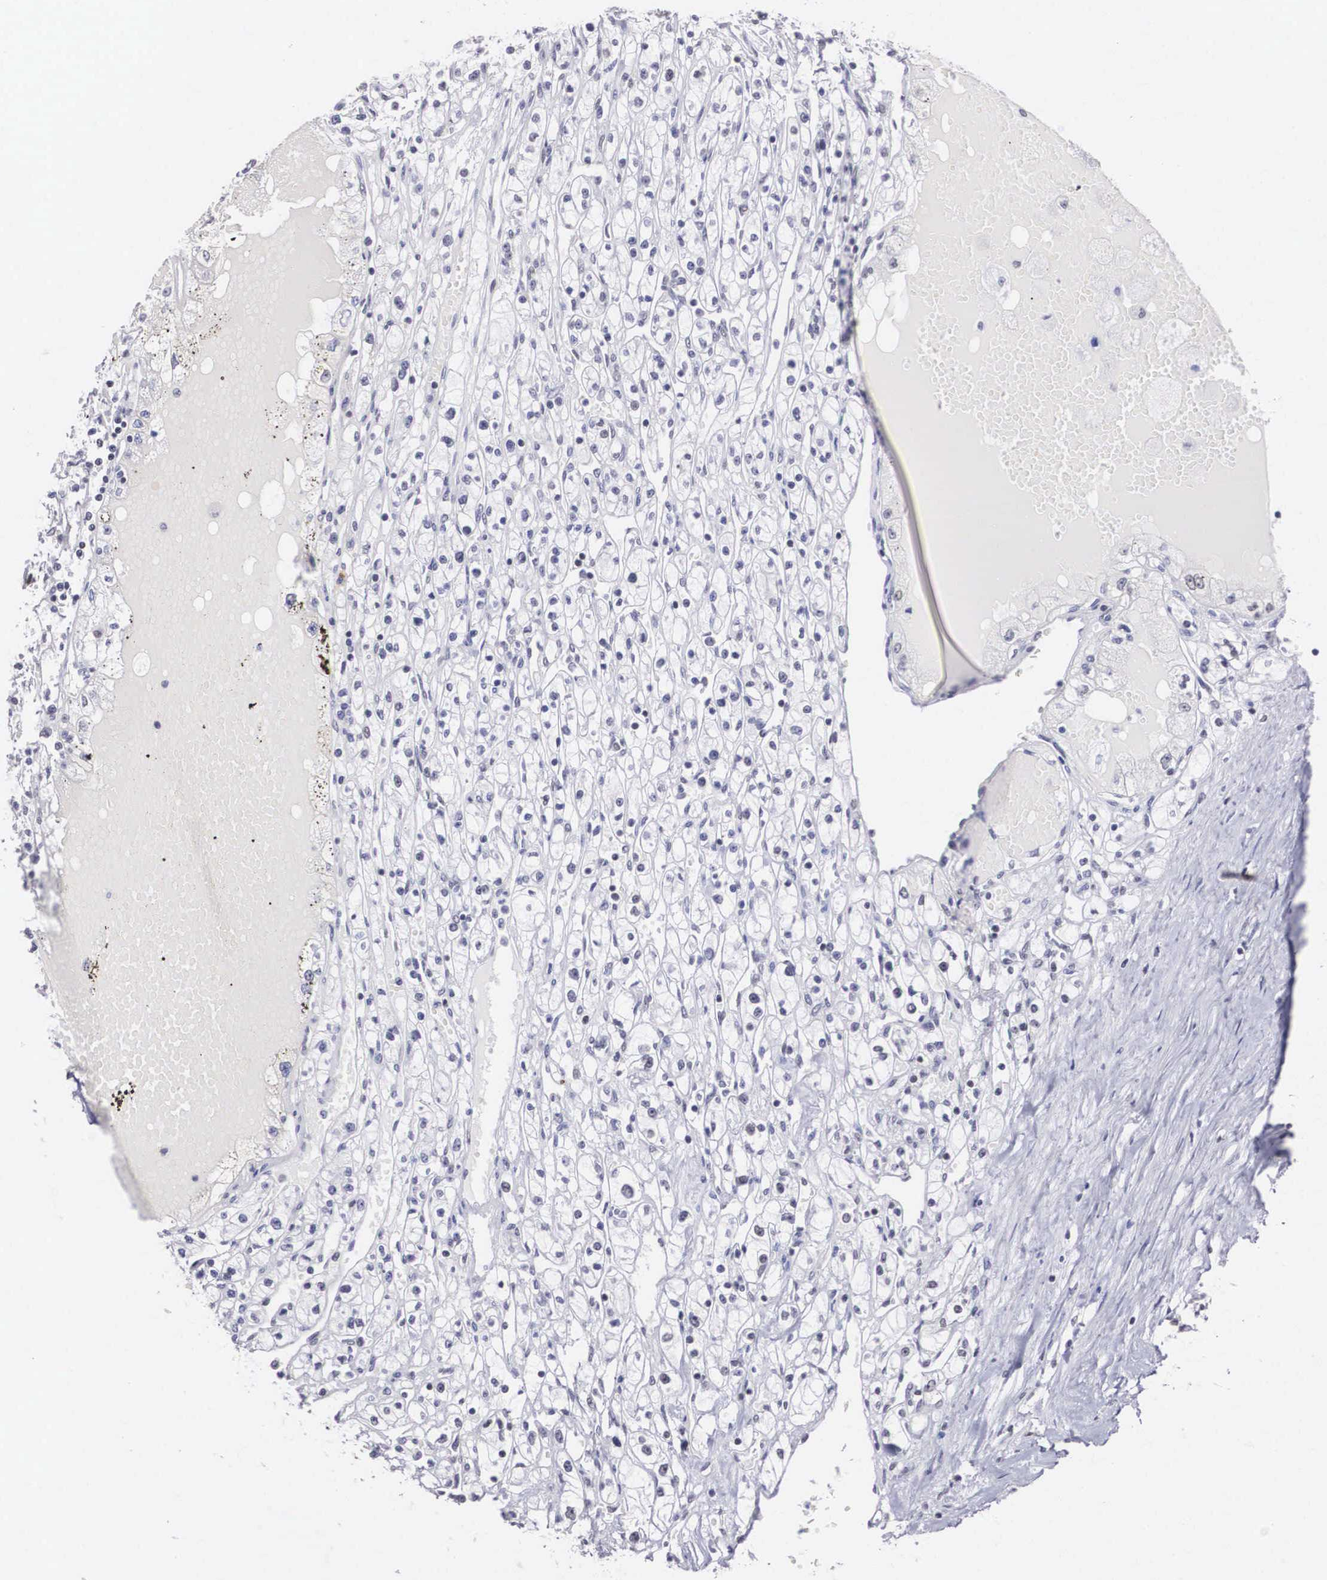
{"staining": {"intensity": "negative", "quantity": "none", "location": "none"}, "tissue": "renal cancer", "cell_type": "Tumor cells", "image_type": "cancer", "snomed": [{"axis": "morphology", "description": "Adenocarcinoma, NOS"}, {"axis": "topography", "description": "Kidney"}], "caption": "Human renal cancer (adenocarcinoma) stained for a protein using immunohistochemistry (IHC) demonstrates no expression in tumor cells.", "gene": "CSTF2", "patient": {"sex": "male", "age": 56}}